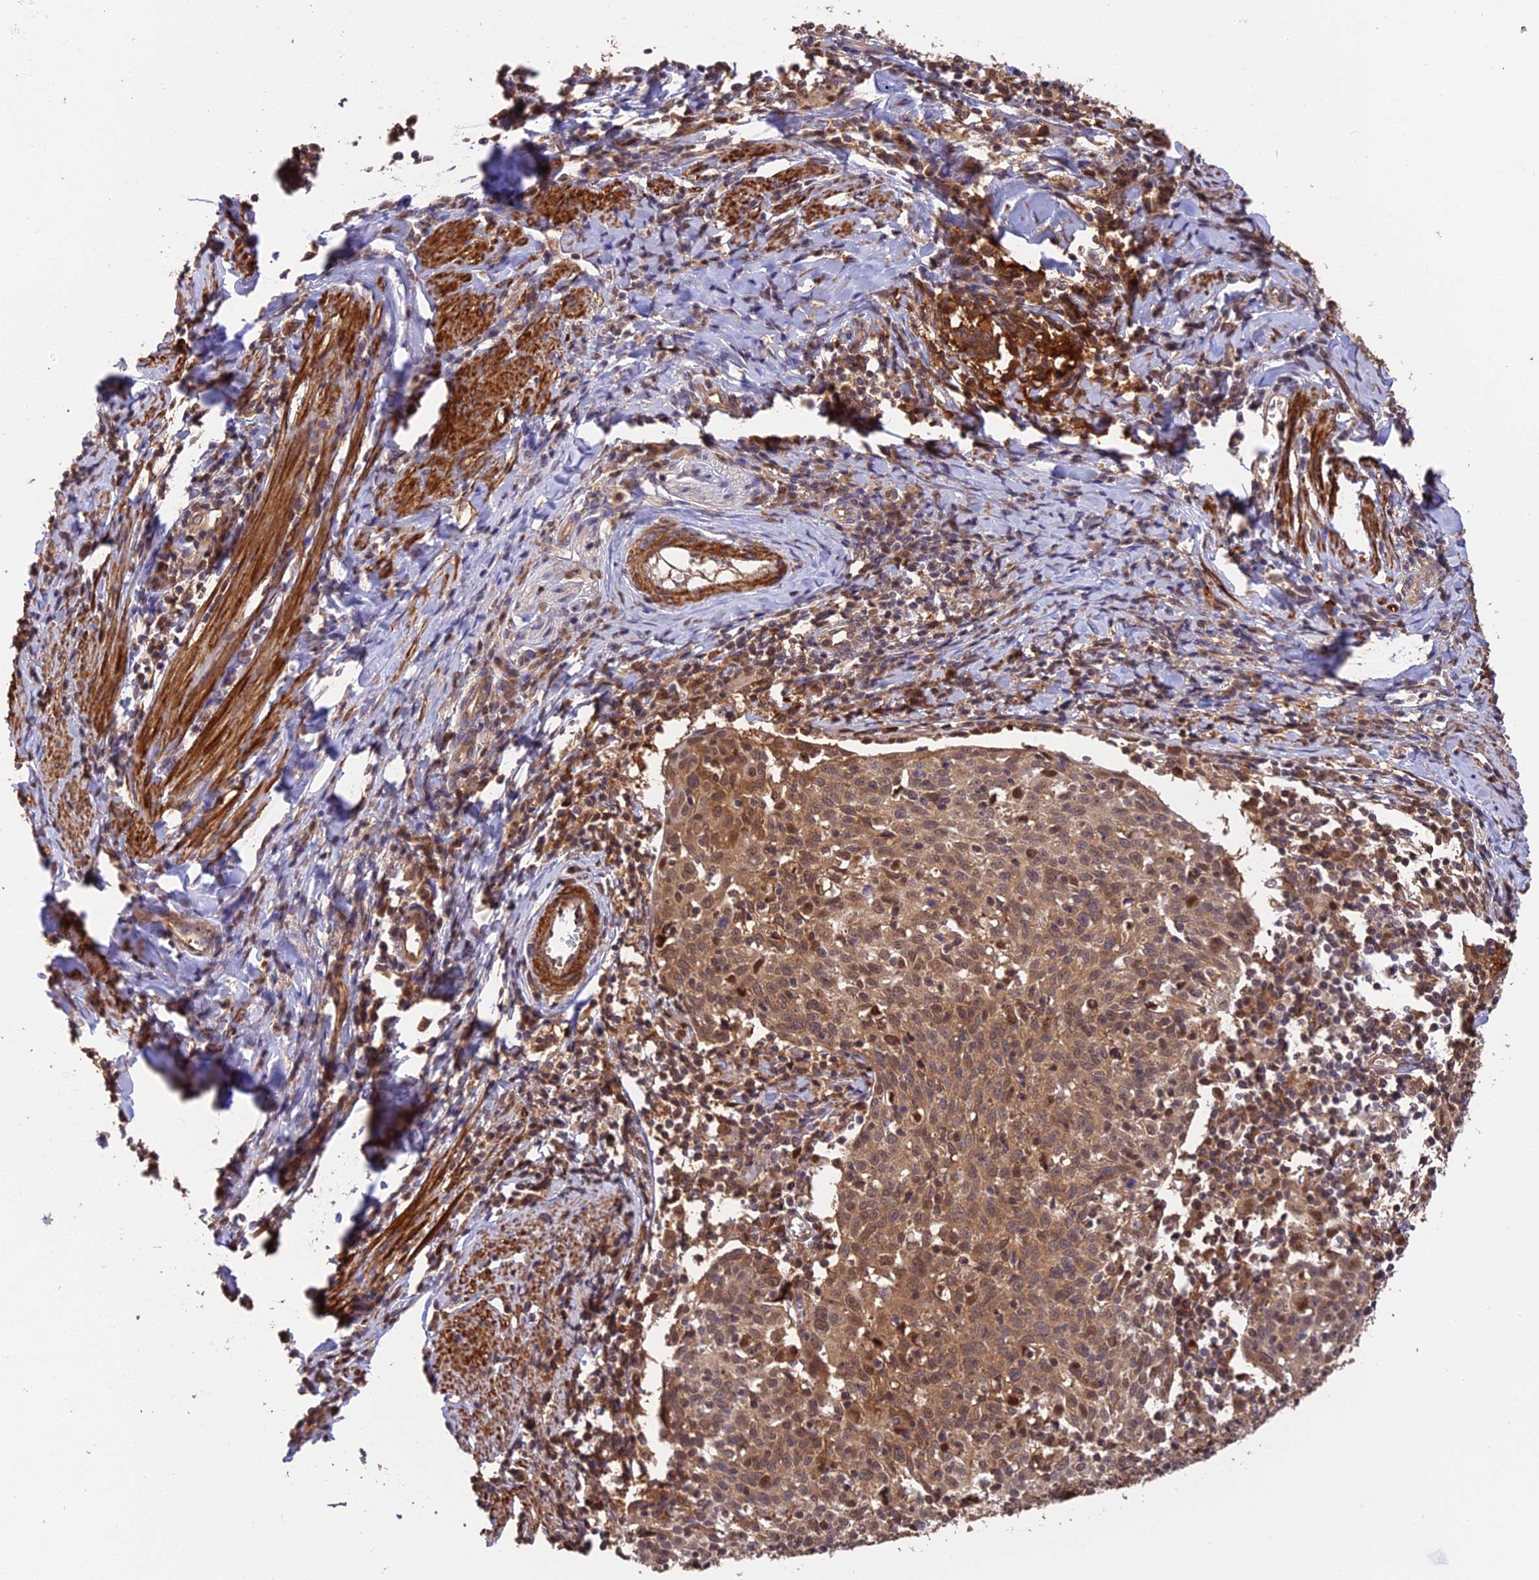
{"staining": {"intensity": "moderate", "quantity": ">75%", "location": "cytoplasmic/membranous,nuclear"}, "tissue": "cervical cancer", "cell_type": "Tumor cells", "image_type": "cancer", "snomed": [{"axis": "morphology", "description": "Squamous cell carcinoma, NOS"}, {"axis": "topography", "description": "Cervix"}], "caption": "This is a photomicrograph of immunohistochemistry (IHC) staining of cervical cancer (squamous cell carcinoma), which shows moderate staining in the cytoplasmic/membranous and nuclear of tumor cells.", "gene": "PSMB3", "patient": {"sex": "female", "age": 52}}